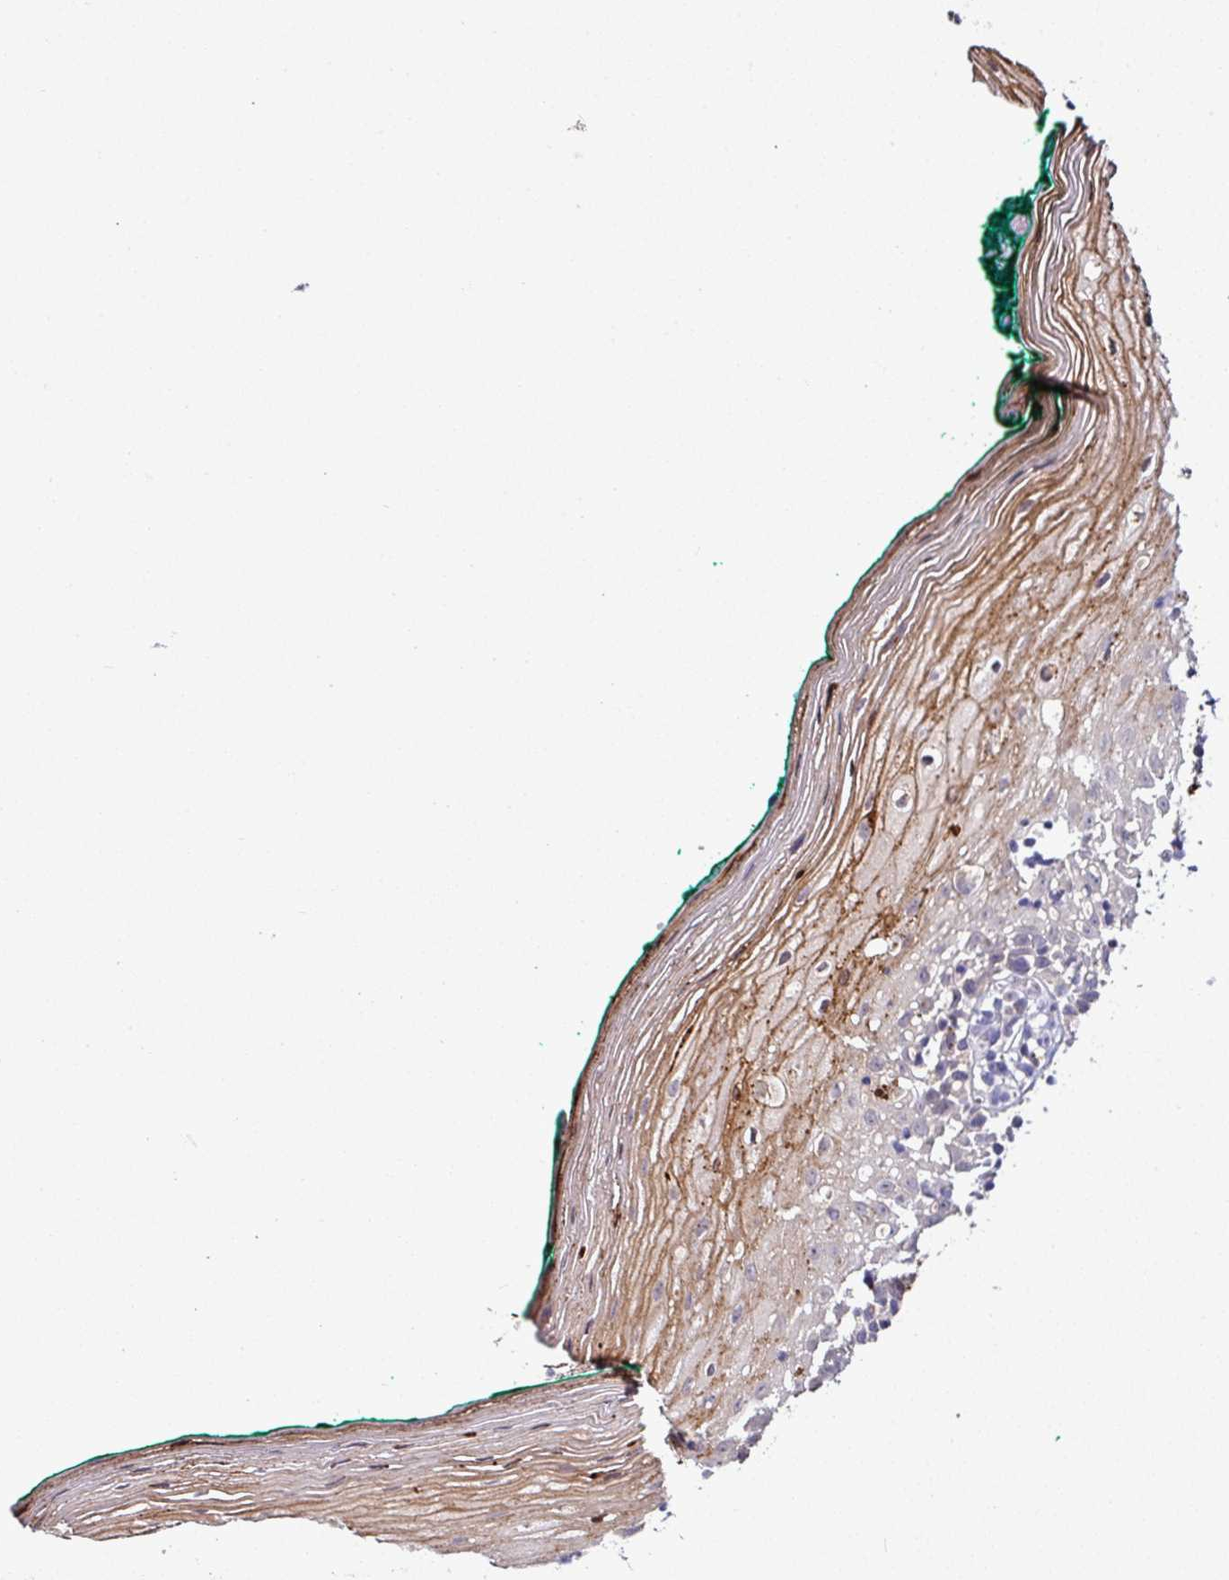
{"staining": {"intensity": "moderate", "quantity": "<25%", "location": "cytoplasmic/membranous"}, "tissue": "oral mucosa", "cell_type": "Squamous epithelial cells", "image_type": "normal", "snomed": [{"axis": "morphology", "description": "Normal tissue, NOS"}, {"axis": "topography", "description": "Oral tissue"}], "caption": "Human oral mucosa stained with a brown dye reveals moderate cytoplasmic/membranous positive positivity in approximately <25% of squamous epithelial cells.", "gene": "AEBP2", "patient": {"sex": "female", "age": 83}}